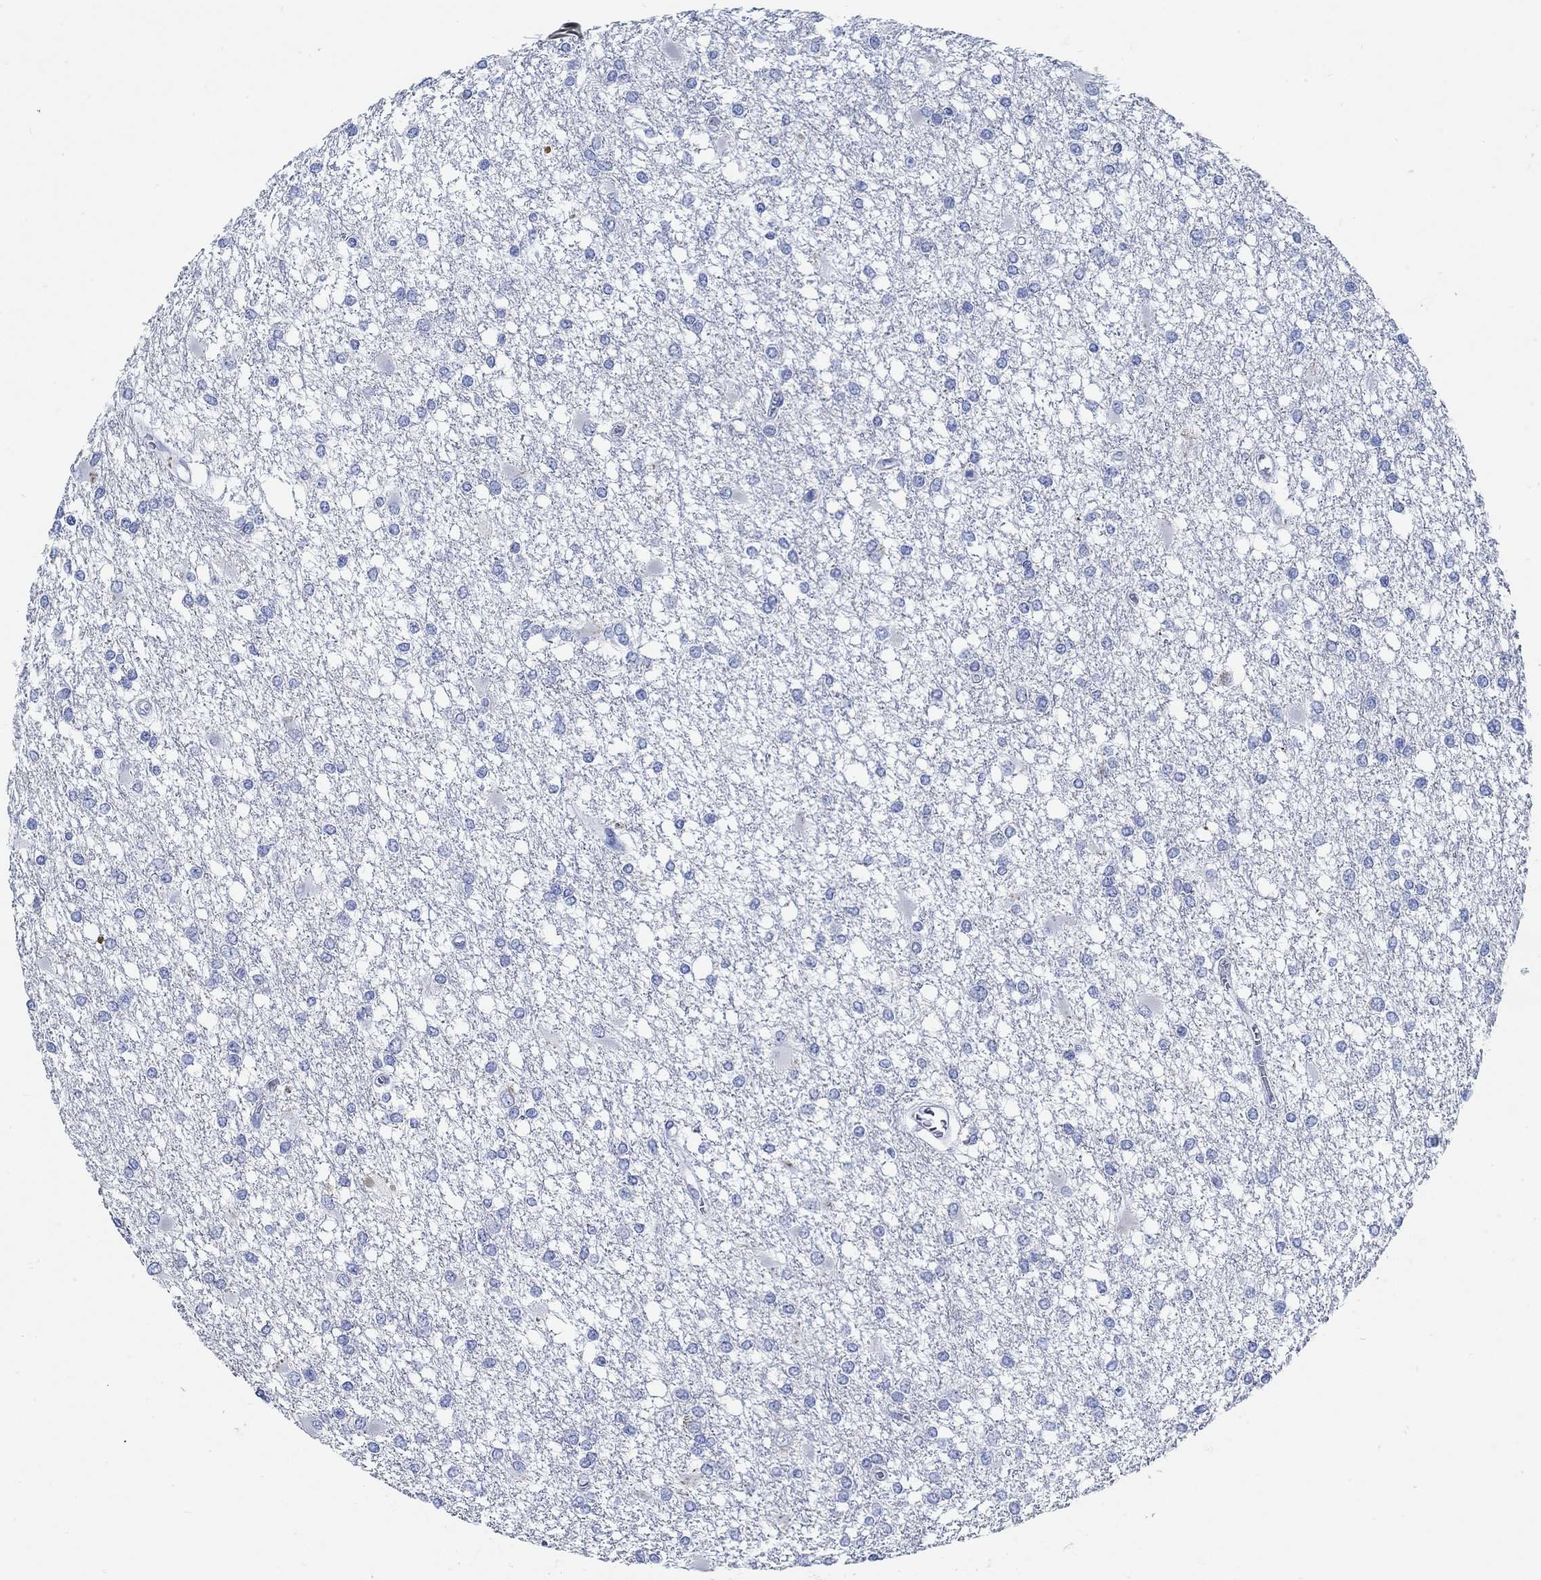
{"staining": {"intensity": "negative", "quantity": "none", "location": "none"}, "tissue": "glioma", "cell_type": "Tumor cells", "image_type": "cancer", "snomed": [{"axis": "morphology", "description": "Glioma, malignant, High grade"}, {"axis": "topography", "description": "Cerebral cortex"}], "caption": "Glioma was stained to show a protein in brown. There is no significant positivity in tumor cells. (Brightfield microscopy of DAB immunohistochemistry at high magnification).", "gene": "SLC45A1", "patient": {"sex": "male", "age": 79}}